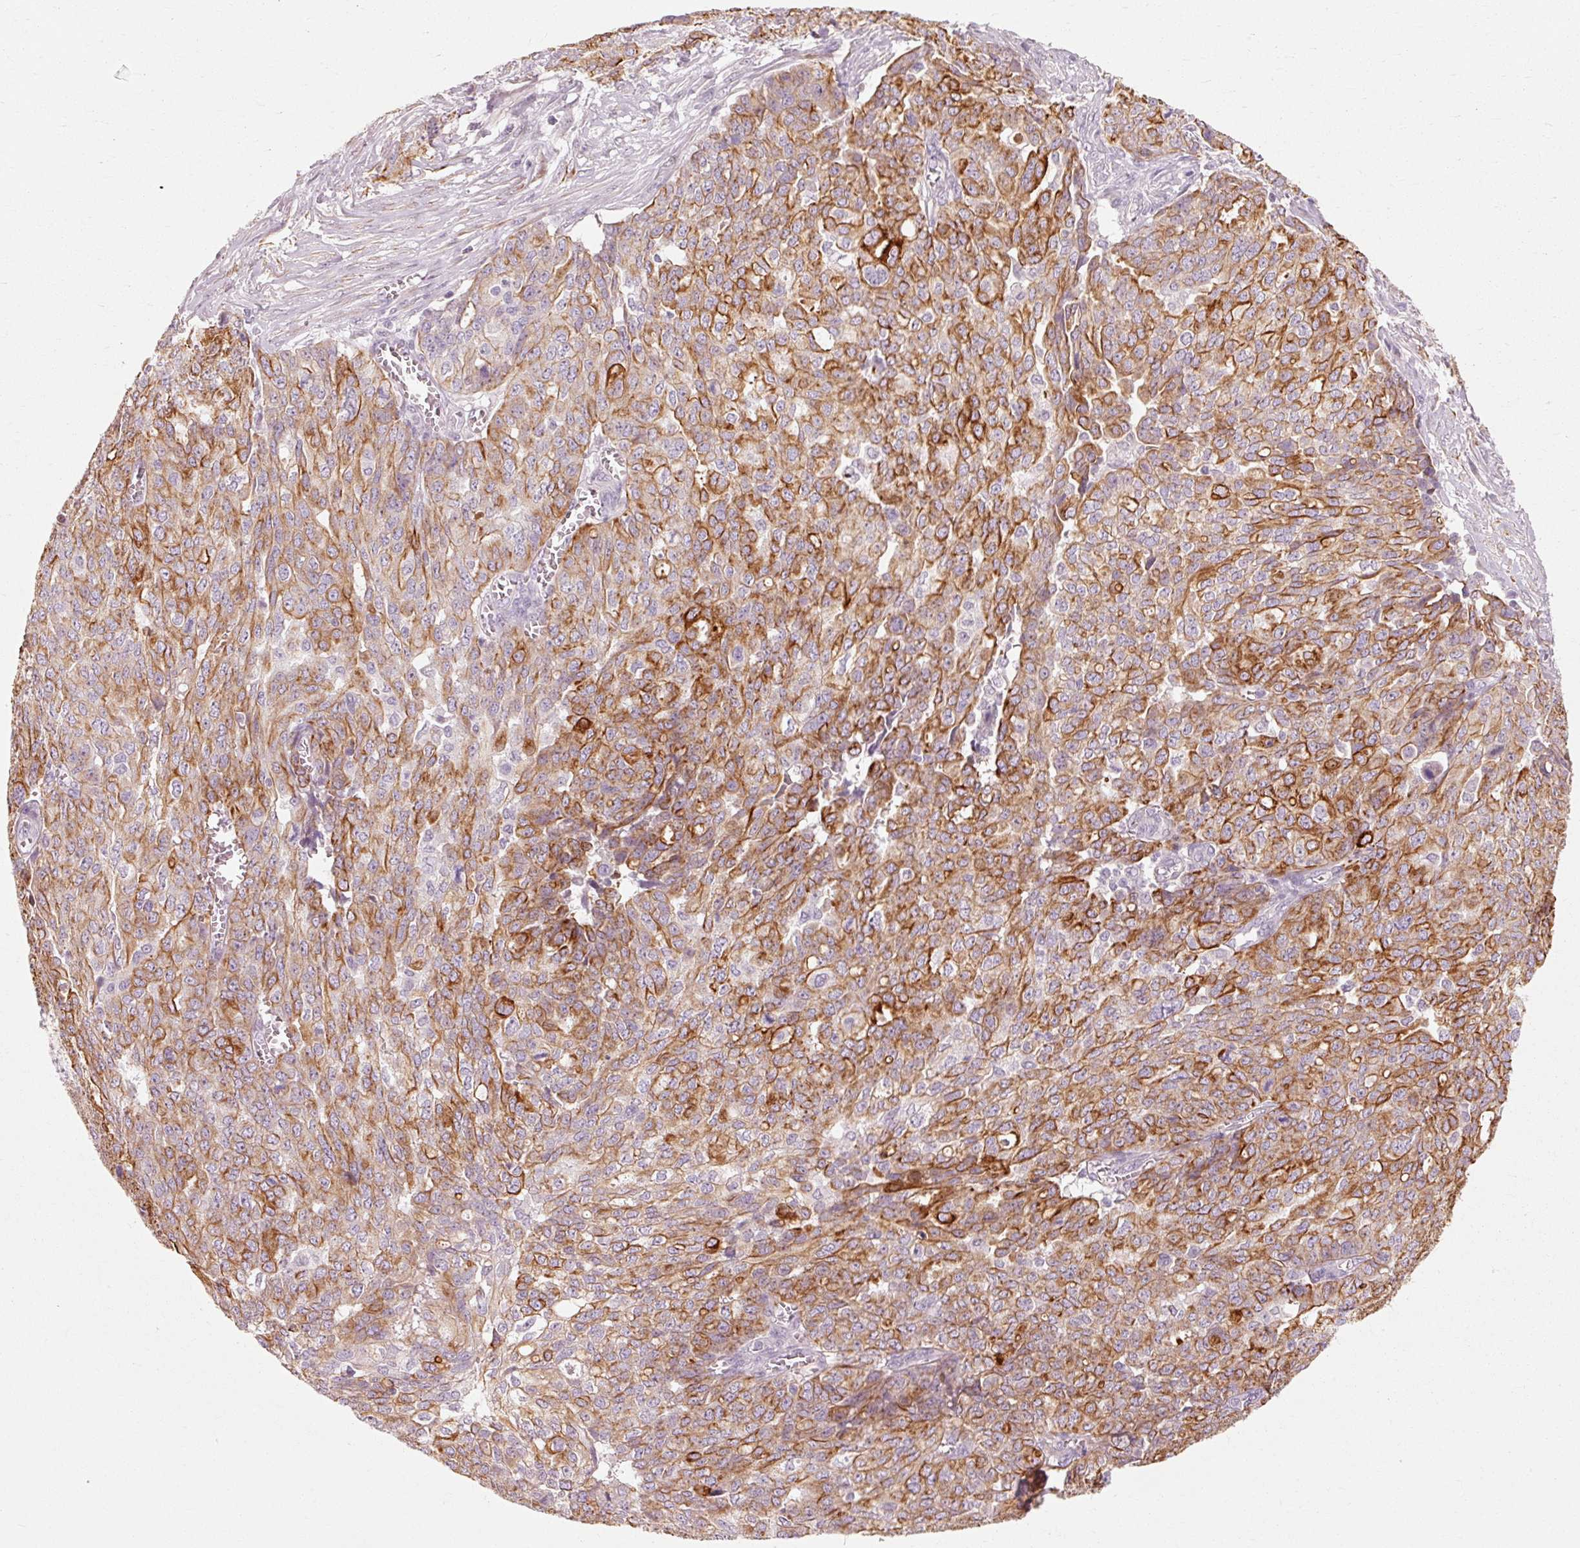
{"staining": {"intensity": "moderate", "quantity": ">75%", "location": "cytoplasmic/membranous"}, "tissue": "ovarian cancer", "cell_type": "Tumor cells", "image_type": "cancer", "snomed": [{"axis": "morphology", "description": "Cystadenocarcinoma, serous, NOS"}, {"axis": "topography", "description": "Soft tissue"}, {"axis": "topography", "description": "Ovary"}], "caption": "A histopathology image of ovarian serous cystadenocarcinoma stained for a protein demonstrates moderate cytoplasmic/membranous brown staining in tumor cells. (DAB = brown stain, brightfield microscopy at high magnification).", "gene": "TRIM73", "patient": {"sex": "female", "age": 57}}